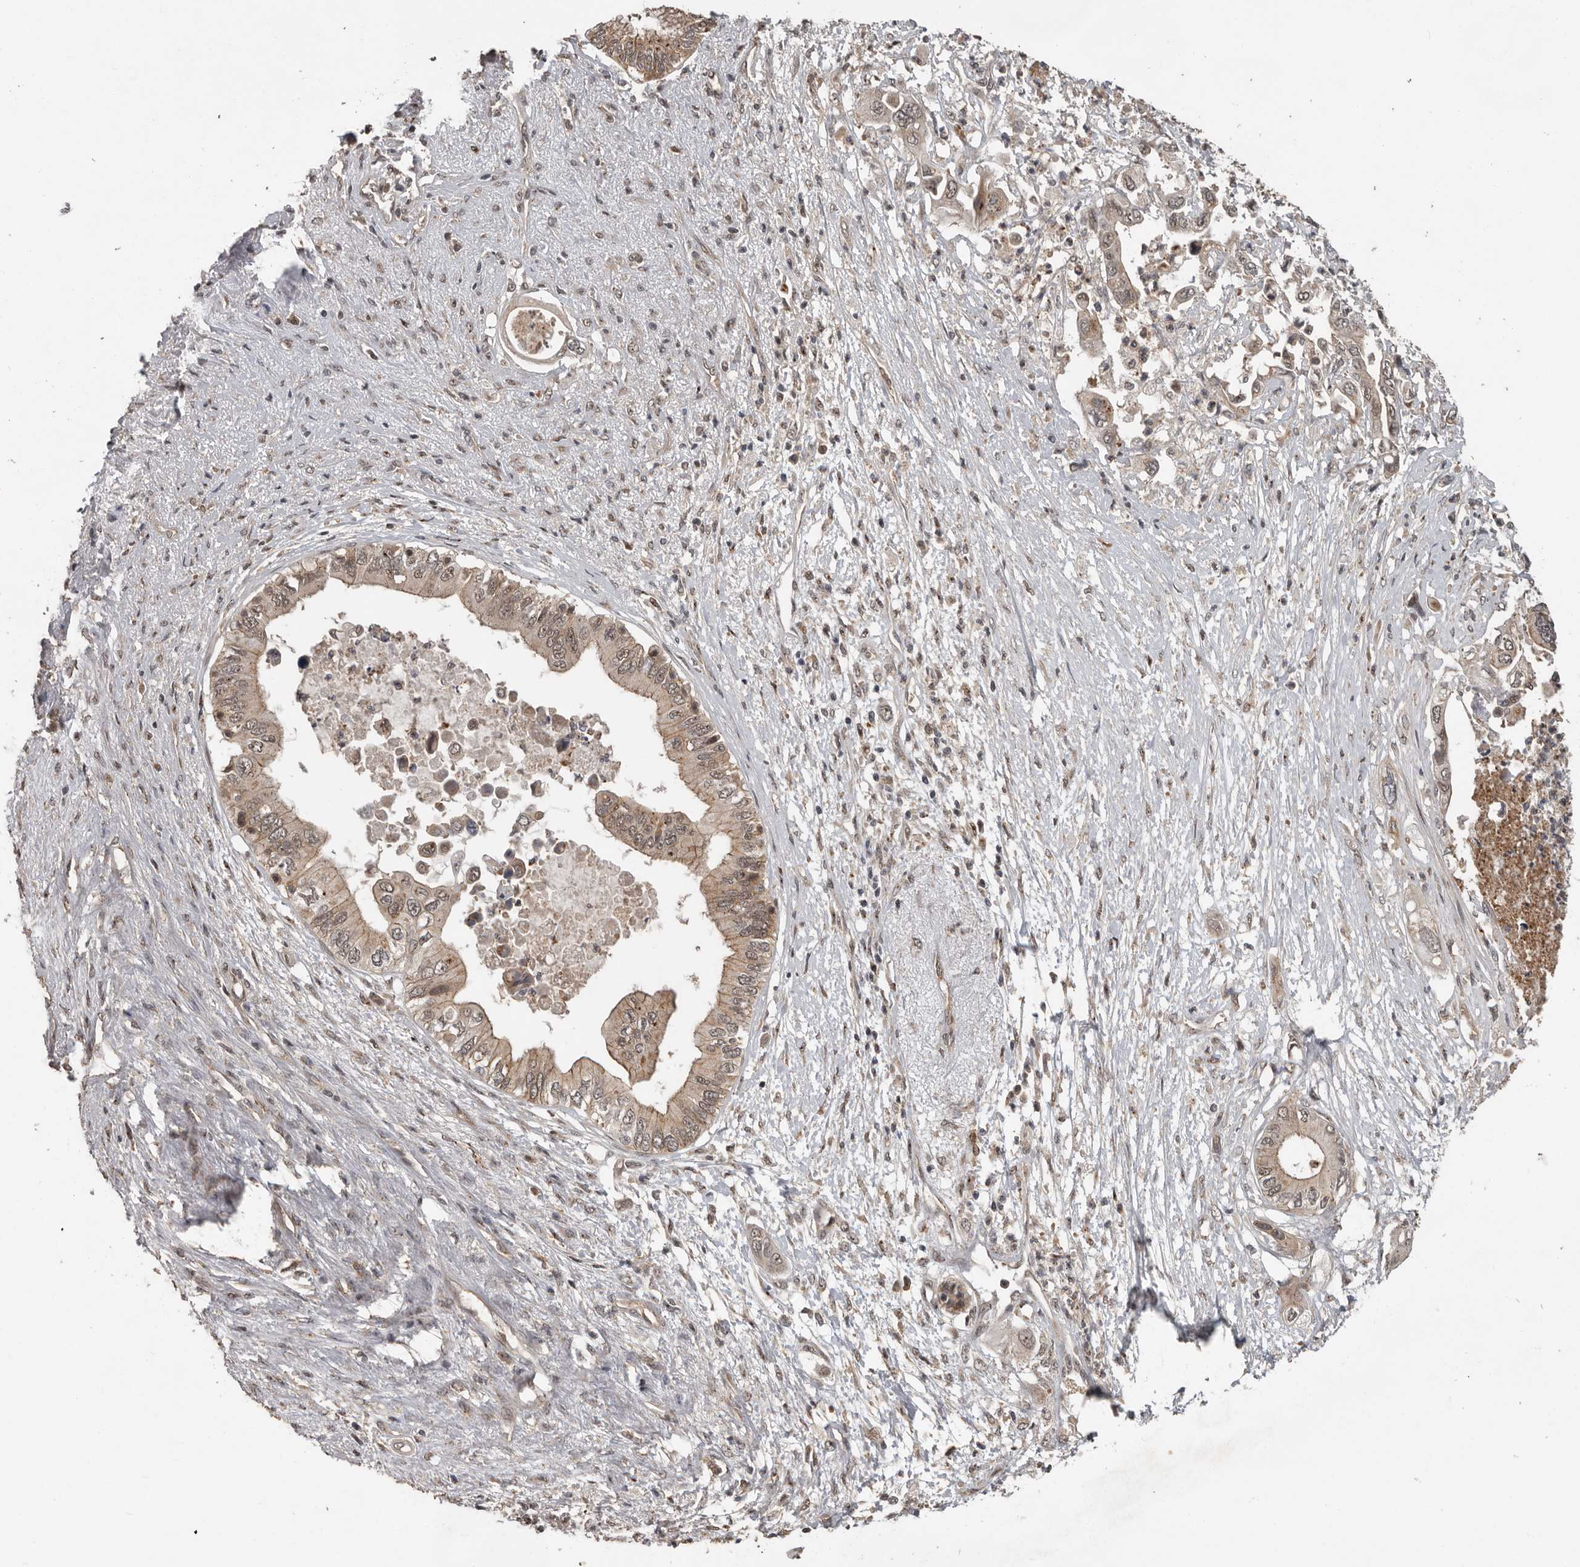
{"staining": {"intensity": "weak", "quantity": "25%-75%", "location": "cytoplasmic/membranous,nuclear"}, "tissue": "pancreatic cancer", "cell_type": "Tumor cells", "image_type": "cancer", "snomed": [{"axis": "morphology", "description": "Adenocarcinoma, NOS"}, {"axis": "topography", "description": "Pancreas"}], "caption": "Human pancreatic adenocarcinoma stained with a brown dye displays weak cytoplasmic/membranous and nuclear positive expression in about 25%-75% of tumor cells.", "gene": "CEP350", "patient": {"sex": "male", "age": 66}}